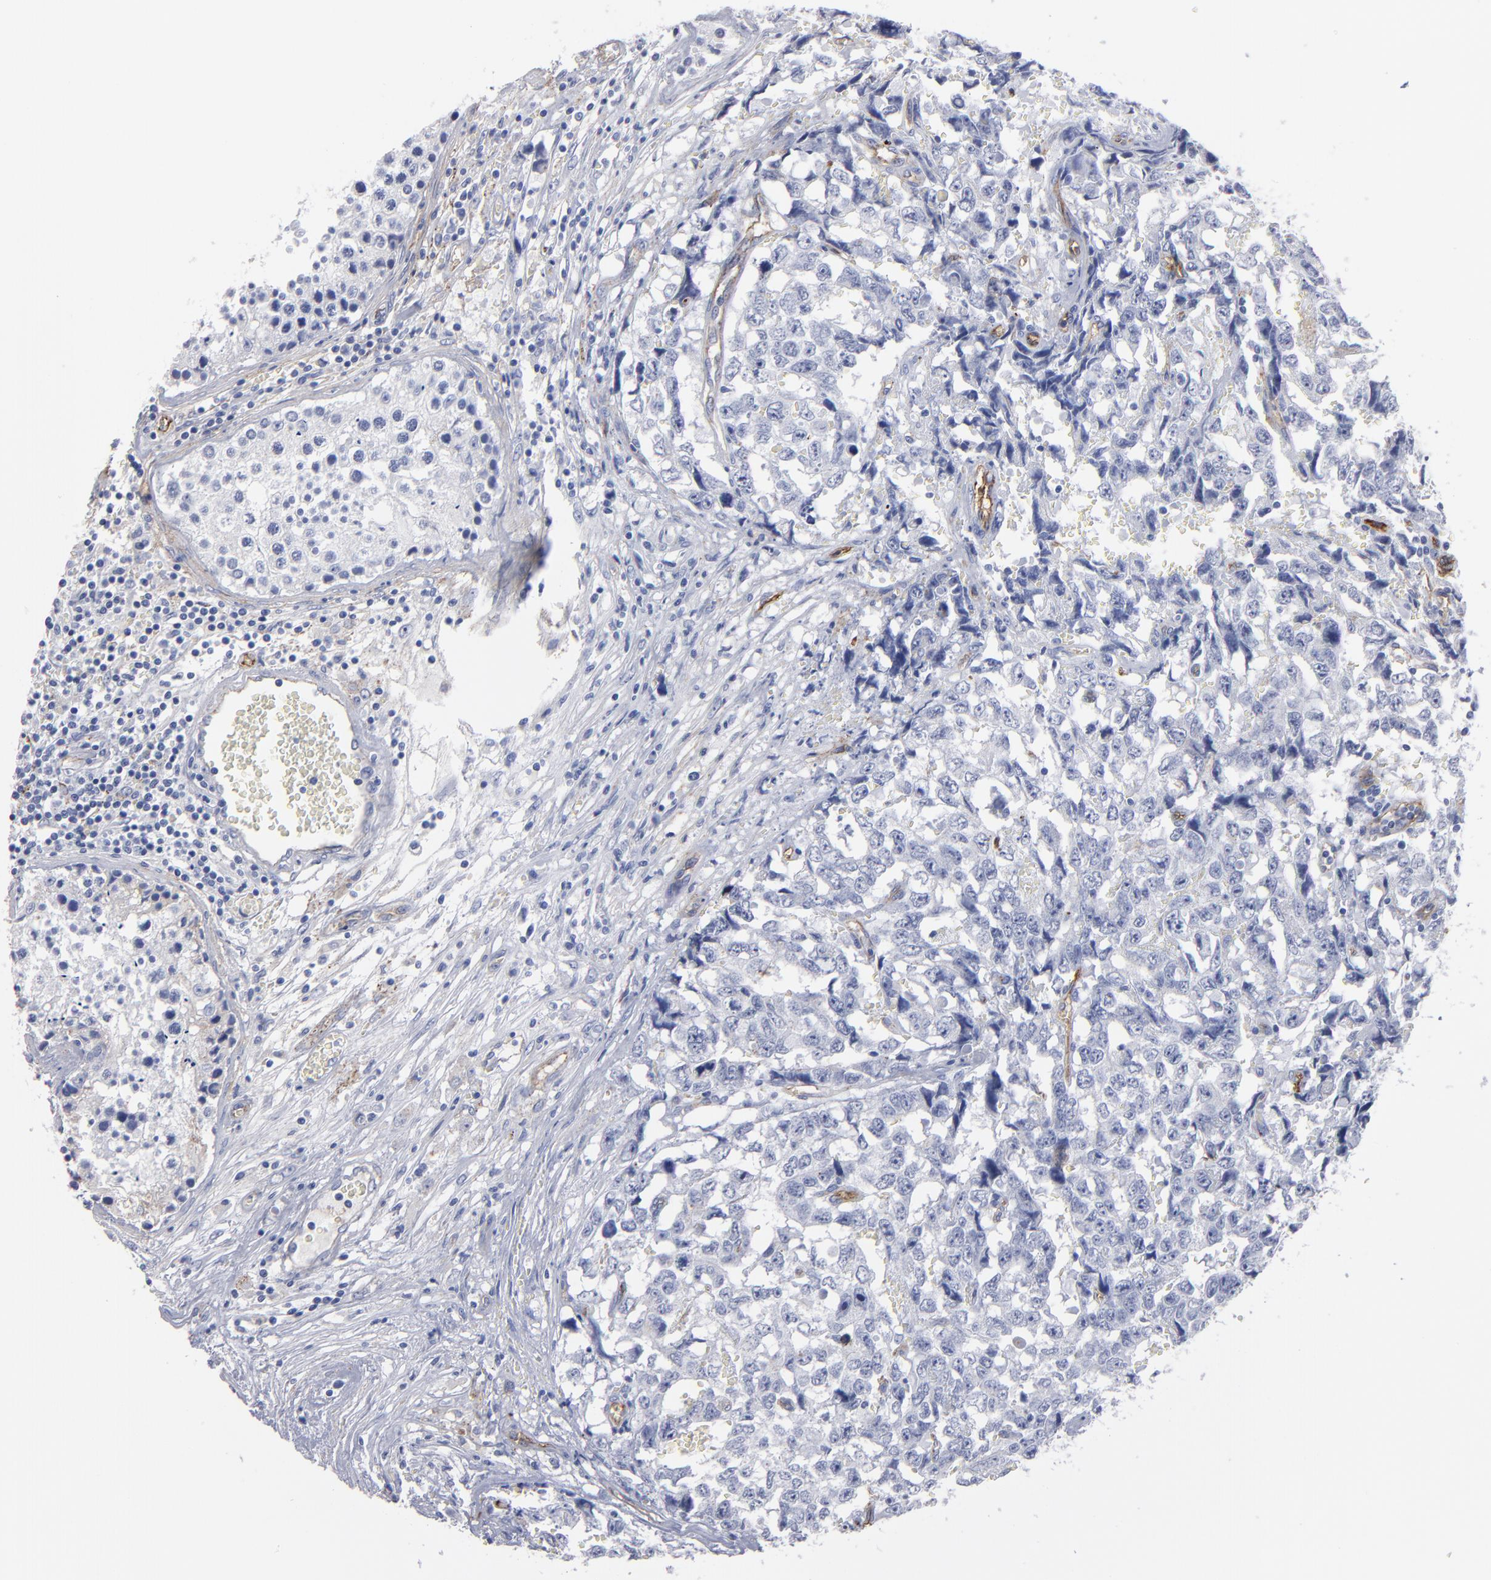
{"staining": {"intensity": "negative", "quantity": "none", "location": "none"}, "tissue": "testis cancer", "cell_type": "Tumor cells", "image_type": "cancer", "snomed": [{"axis": "morphology", "description": "Carcinoma, Embryonal, NOS"}, {"axis": "topography", "description": "Testis"}], "caption": "This image is of testis cancer (embryonal carcinoma) stained with immunohistochemistry to label a protein in brown with the nuclei are counter-stained blue. There is no staining in tumor cells.", "gene": "TM4SF1", "patient": {"sex": "male", "age": 31}}